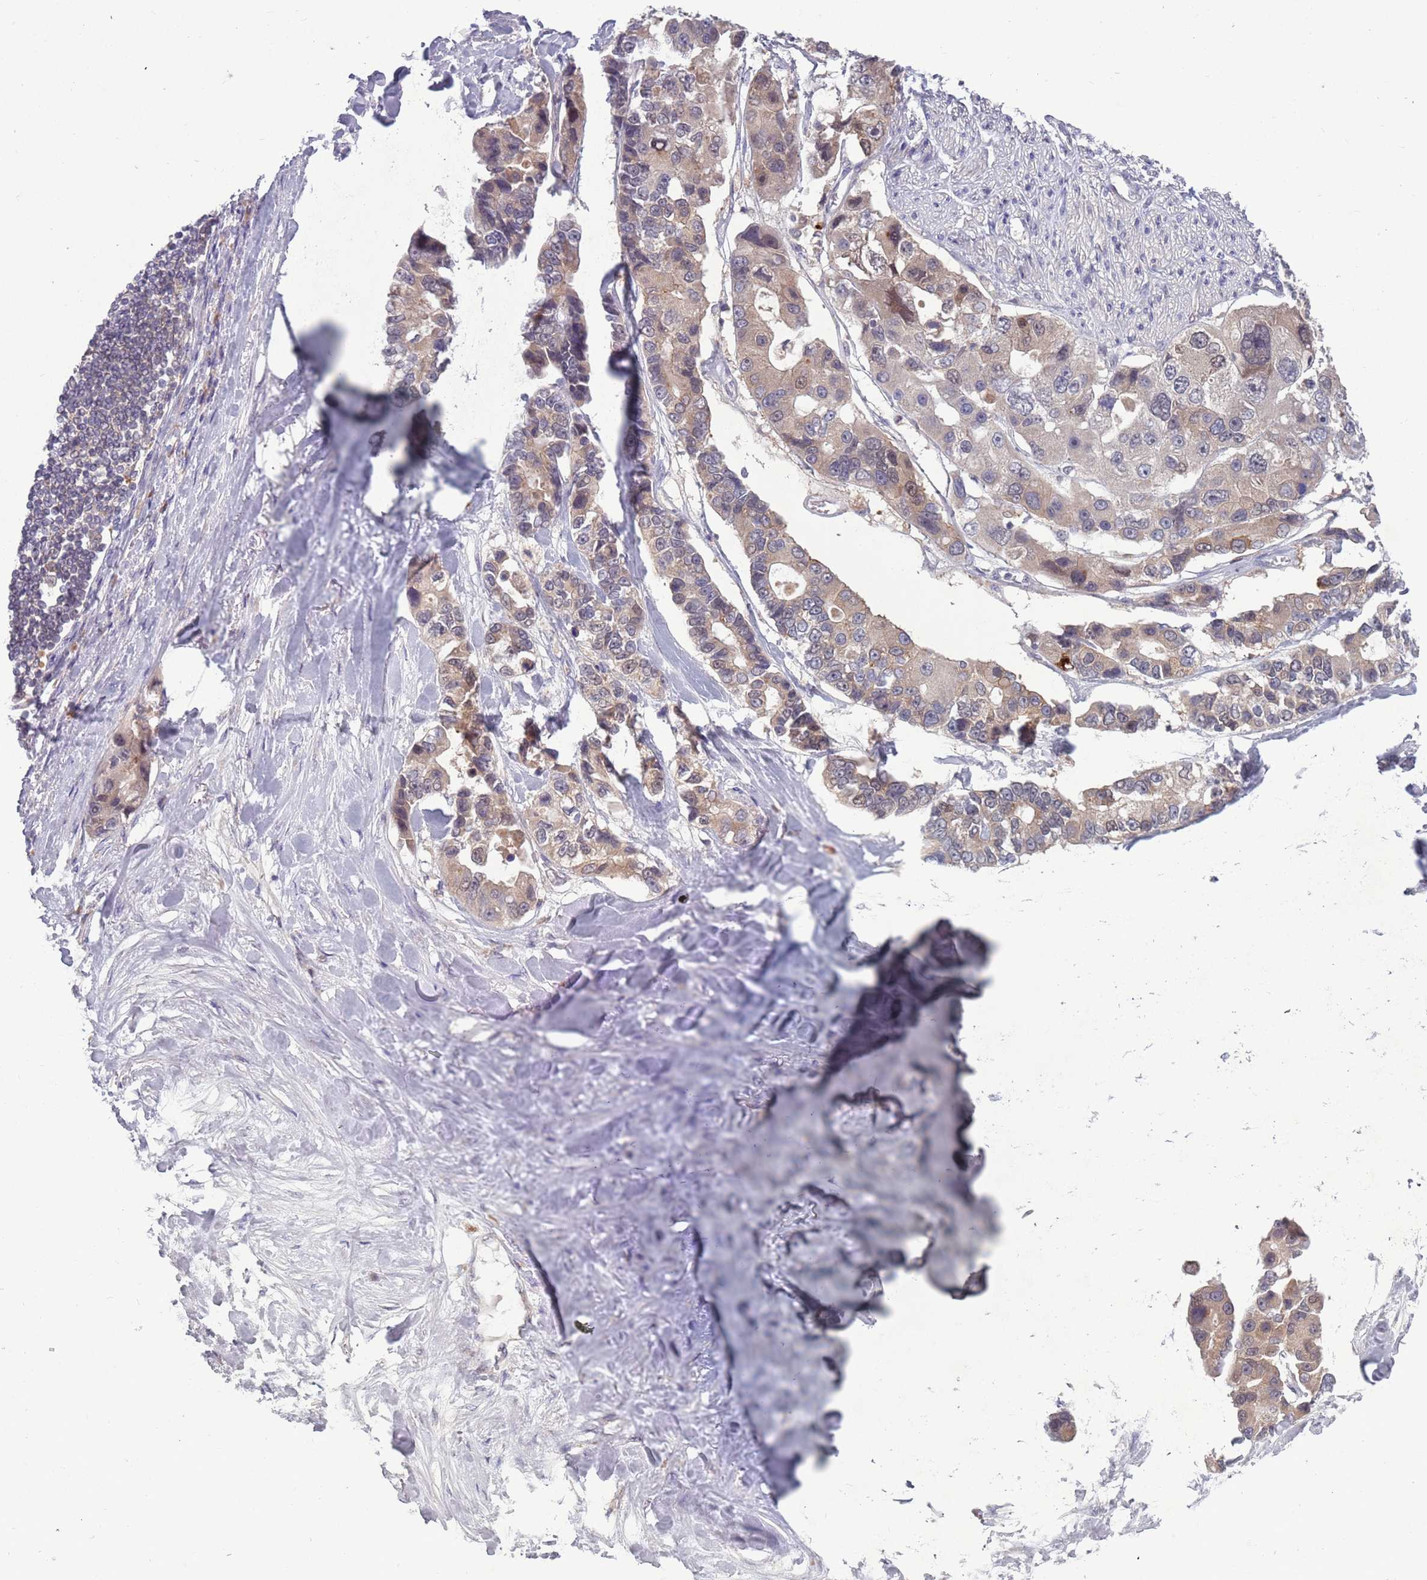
{"staining": {"intensity": "weak", "quantity": "25%-75%", "location": "cytoplasmic/membranous"}, "tissue": "lung cancer", "cell_type": "Tumor cells", "image_type": "cancer", "snomed": [{"axis": "morphology", "description": "Adenocarcinoma, NOS"}, {"axis": "topography", "description": "Lung"}], "caption": "Immunohistochemical staining of adenocarcinoma (lung) reveals low levels of weak cytoplasmic/membranous expression in approximately 25%-75% of tumor cells.", "gene": "TYW1", "patient": {"sex": "female", "age": 54}}